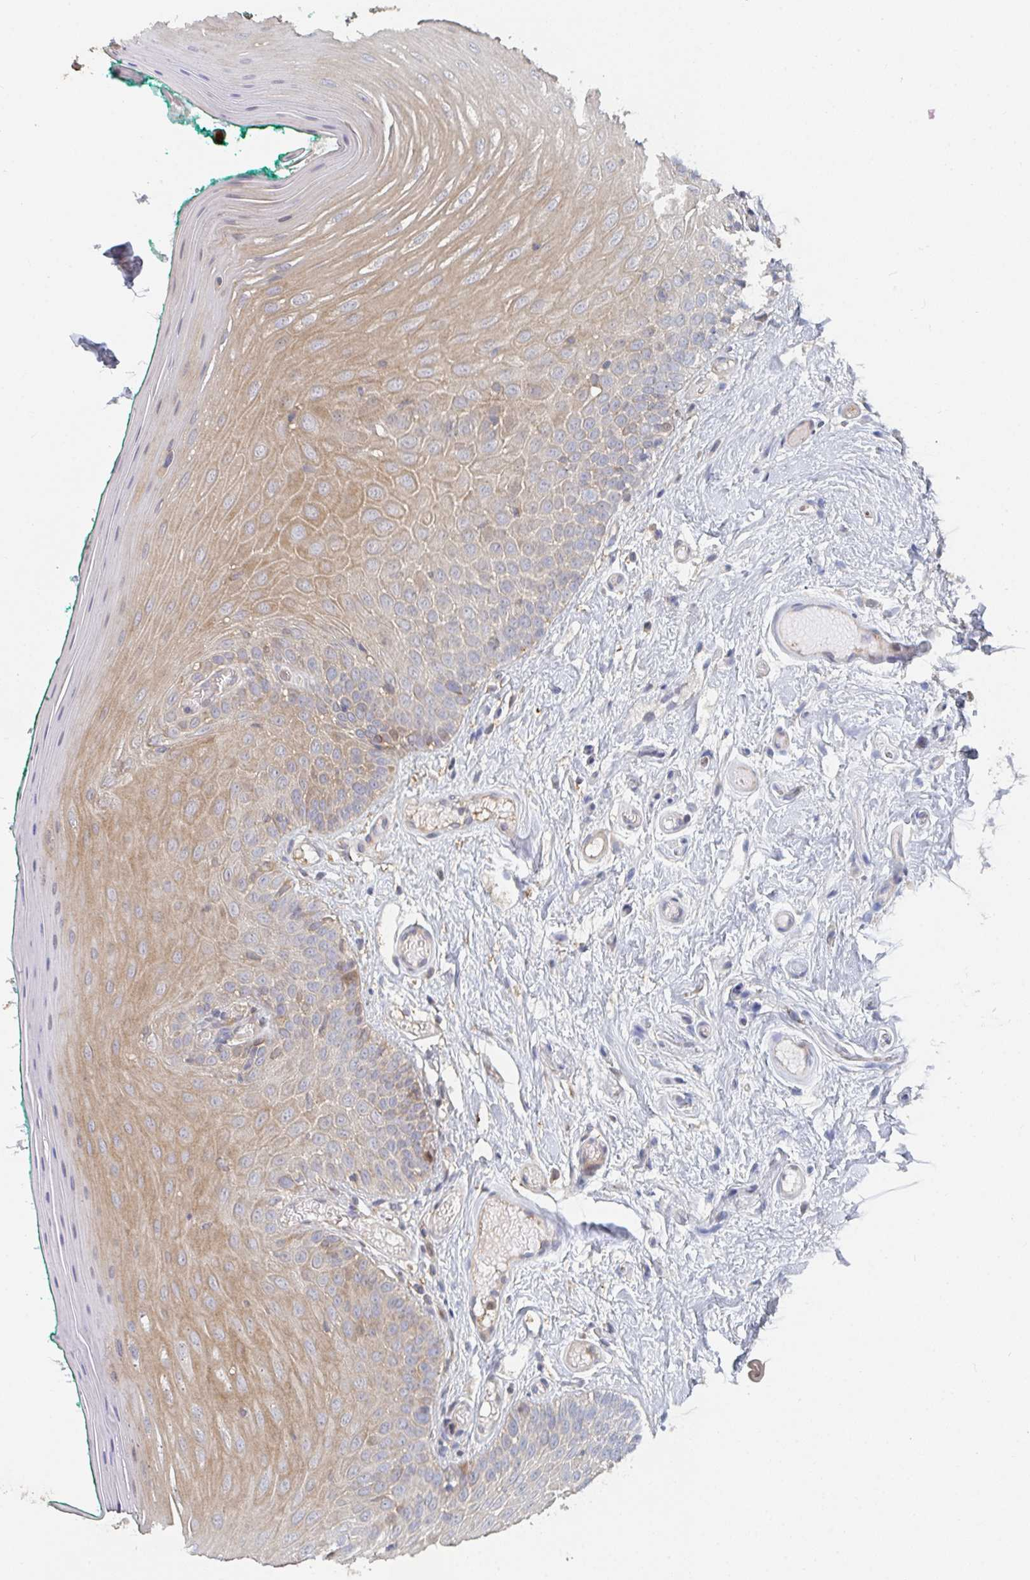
{"staining": {"intensity": "moderate", "quantity": ">75%", "location": "cytoplasmic/membranous"}, "tissue": "oral mucosa", "cell_type": "Squamous epithelial cells", "image_type": "normal", "snomed": [{"axis": "morphology", "description": "Normal tissue, NOS"}, {"axis": "topography", "description": "Oral tissue"}], "caption": "Immunohistochemistry staining of normal oral mucosa, which exhibits medium levels of moderate cytoplasmic/membranous expression in about >75% of squamous epithelial cells indicating moderate cytoplasmic/membranous protein positivity. The staining was performed using DAB (brown) for protein detection and nuclei were counterstained in hematoxylin (blue).", "gene": "PTEN", "patient": {"sex": "female", "age": 40}}